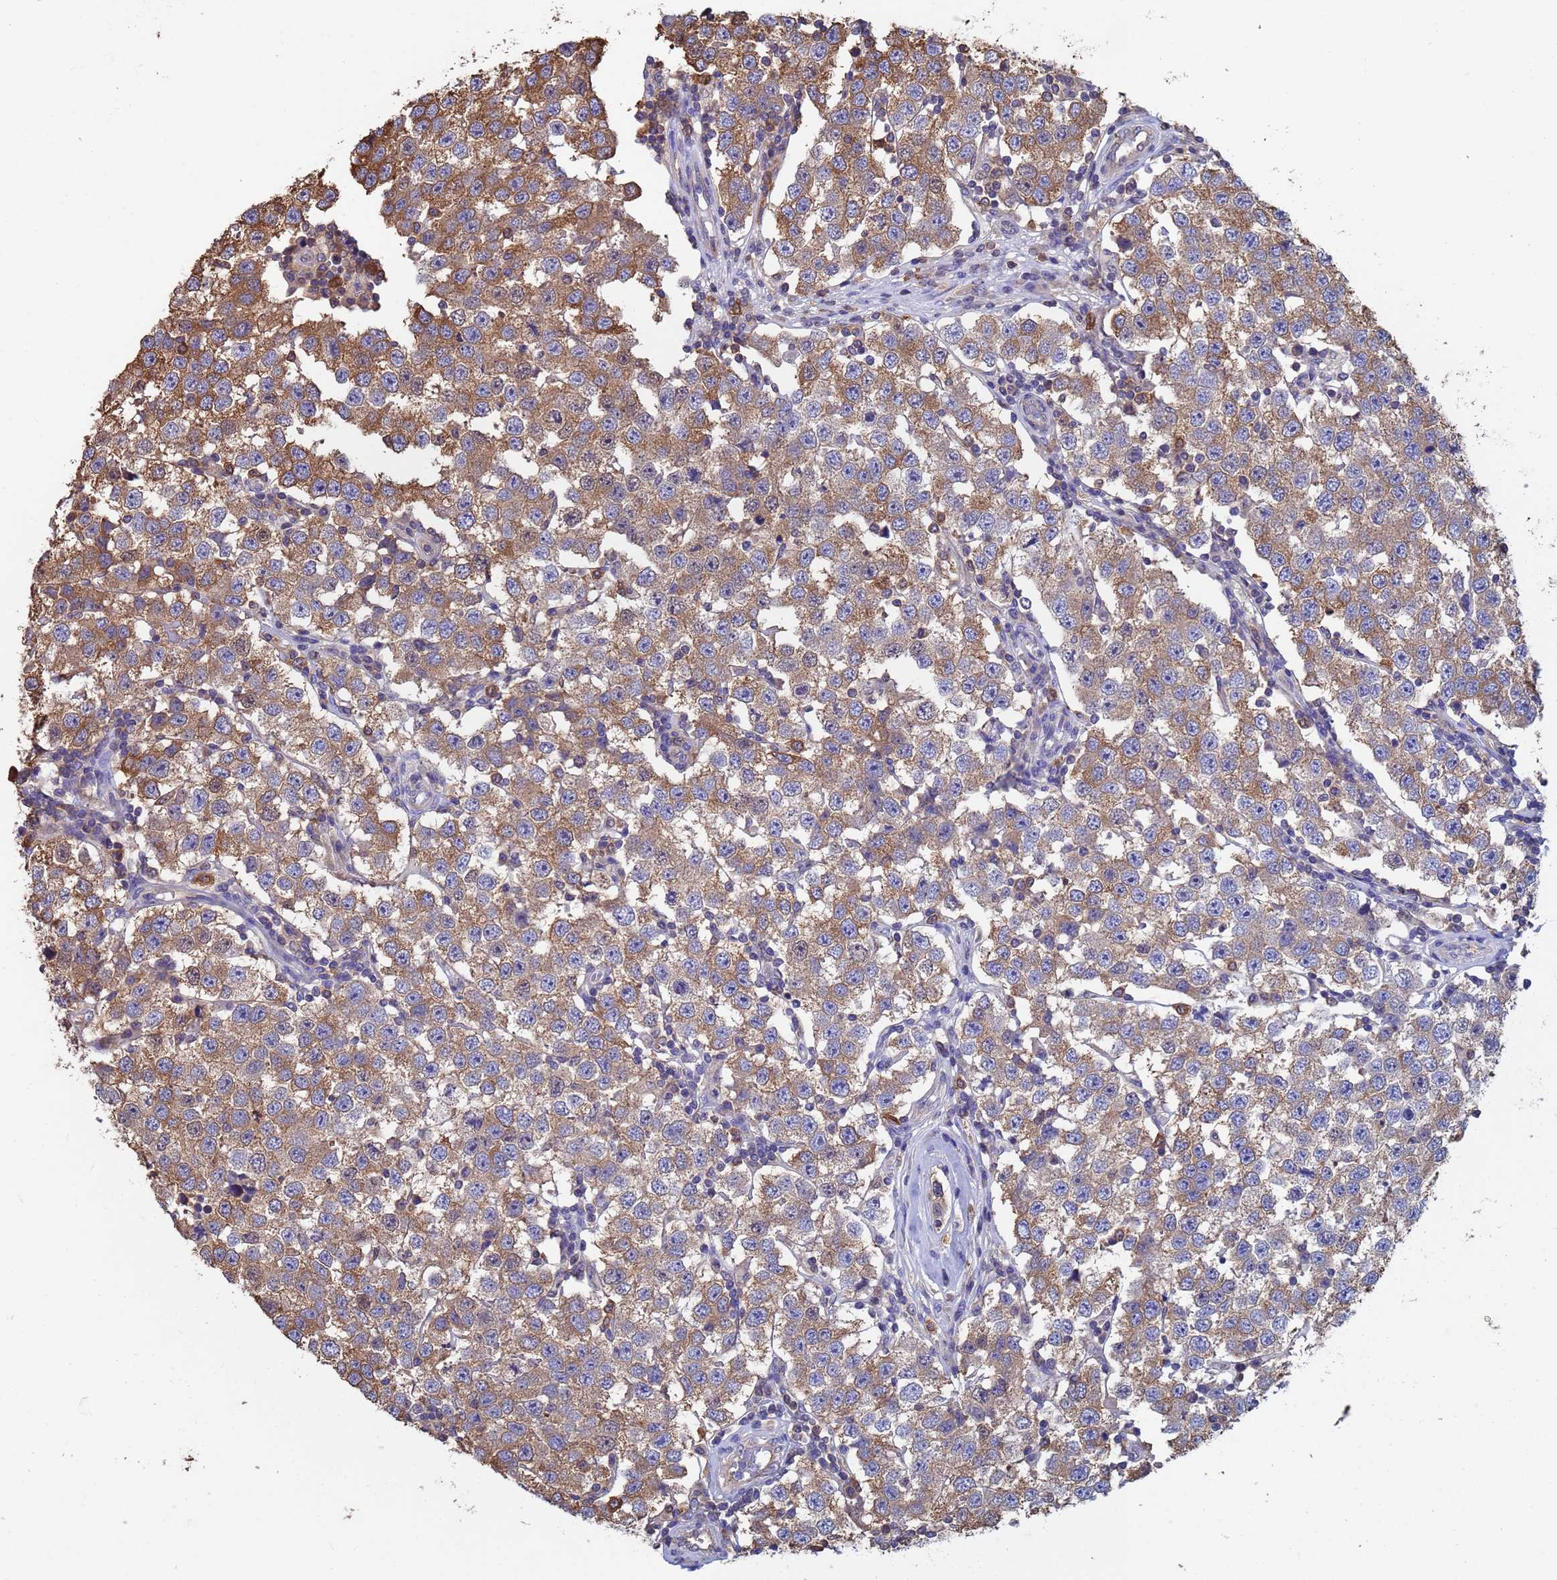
{"staining": {"intensity": "moderate", "quantity": ">75%", "location": "cytoplasmic/membranous"}, "tissue": "testis cancer", "cell_type": "Tumor cells", "image_type": "cancer", "snomed": [{"axis": "morphology", "description": "Seminoma, NOS"}, {"axis": "topography", "description": "Testis"}], "caption": "The histopathology image displays a brown stain indicating the presence of a protein in the cytoplasmic/membranous of tumor cells in testis cancer.", "gene": "FAM25A", "patient": {"sex": "male", "age": 34}}